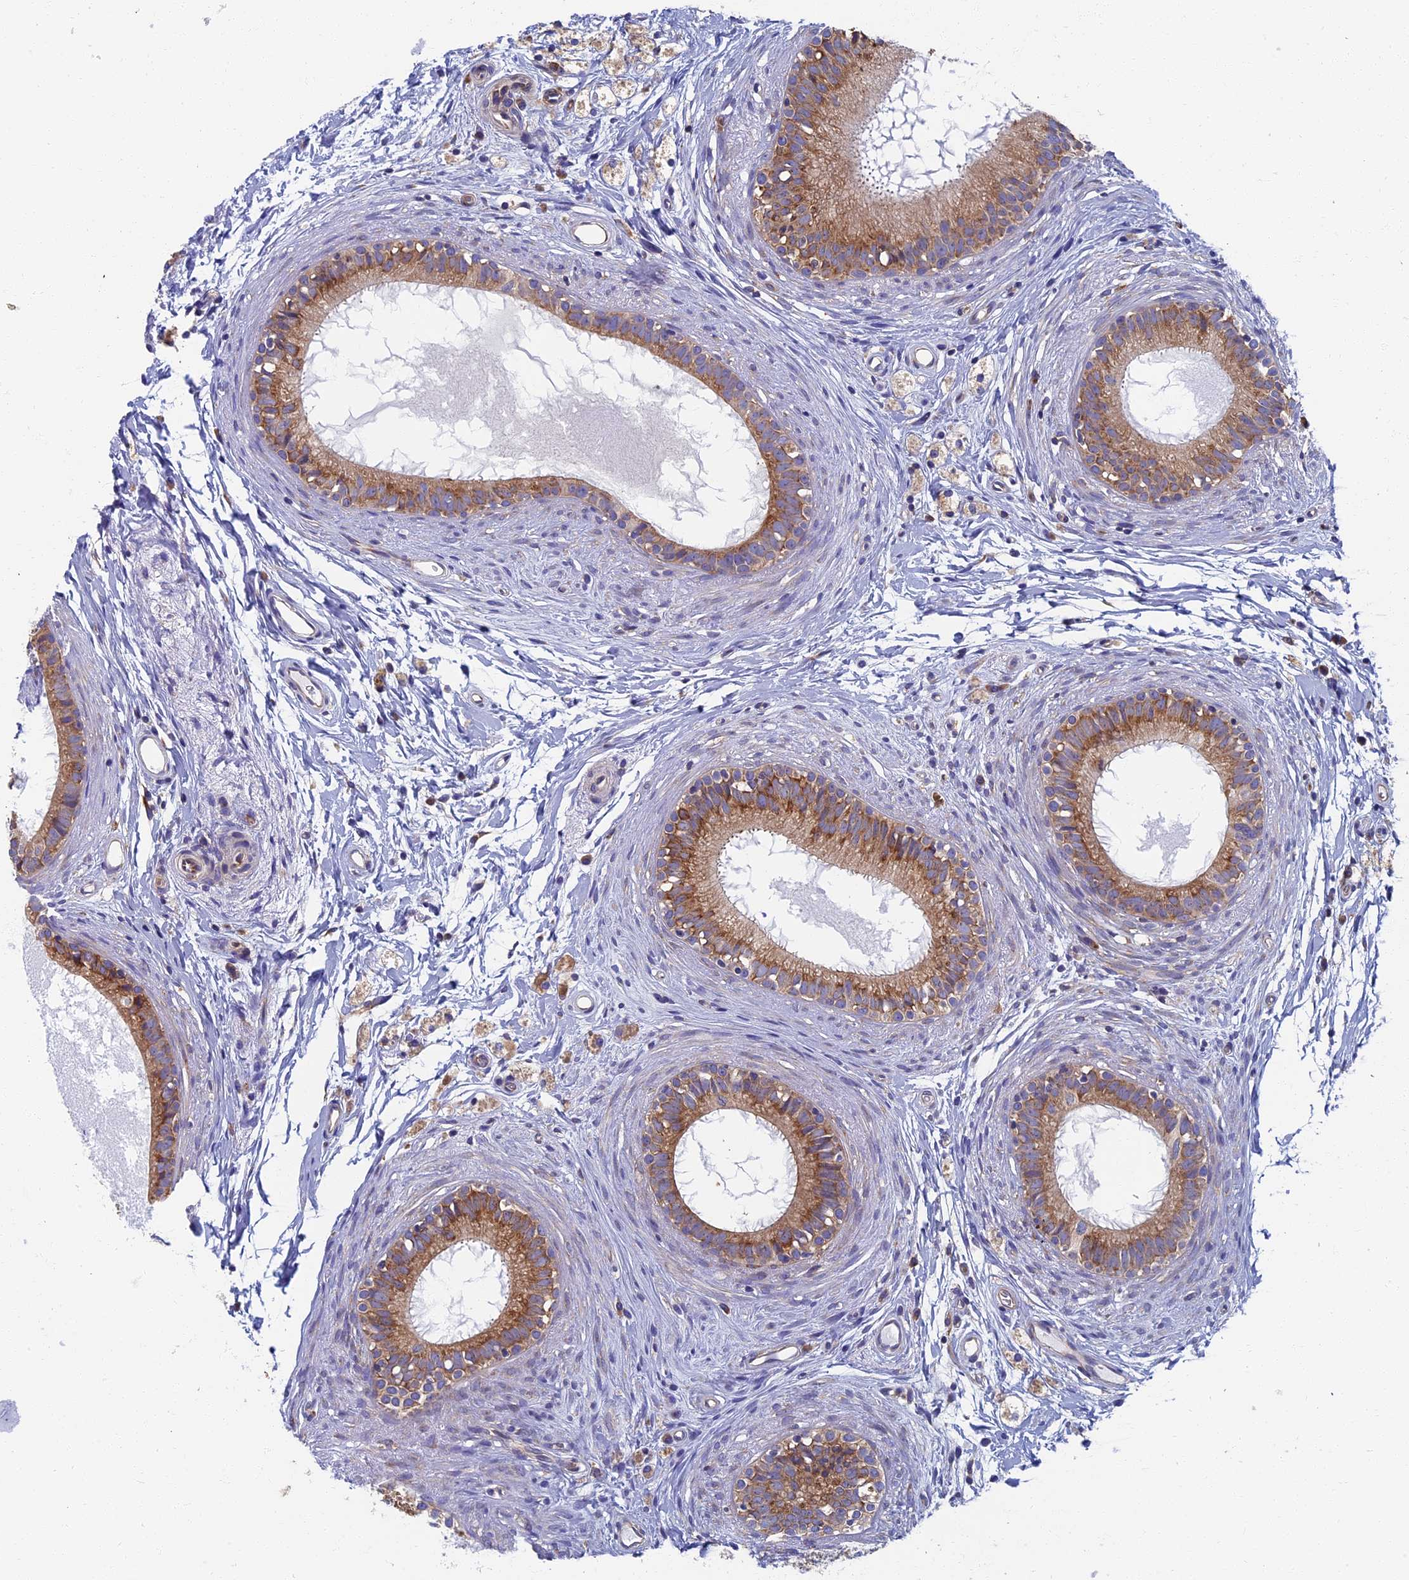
{"staining": {"intensity": "moderate", "quantity": ">75%", "location": "cytoplasmic/membranous"}, "tissue": "epididymis", "cell_type": "Glandular cells", "image_type": "normal", "snomed": [{"axis": "morphology", "description": "Normal tissue, NOS"}, {"axis": "topography", "description": "Epididymis"}], "caption": "Protein expression analysis of normal epididymis shows moderate cytoplasmic/membranous staining in approximately >75% of glandular cells.", "gene": "YBX1", "patient": {"sex": "male", "age": 80}}